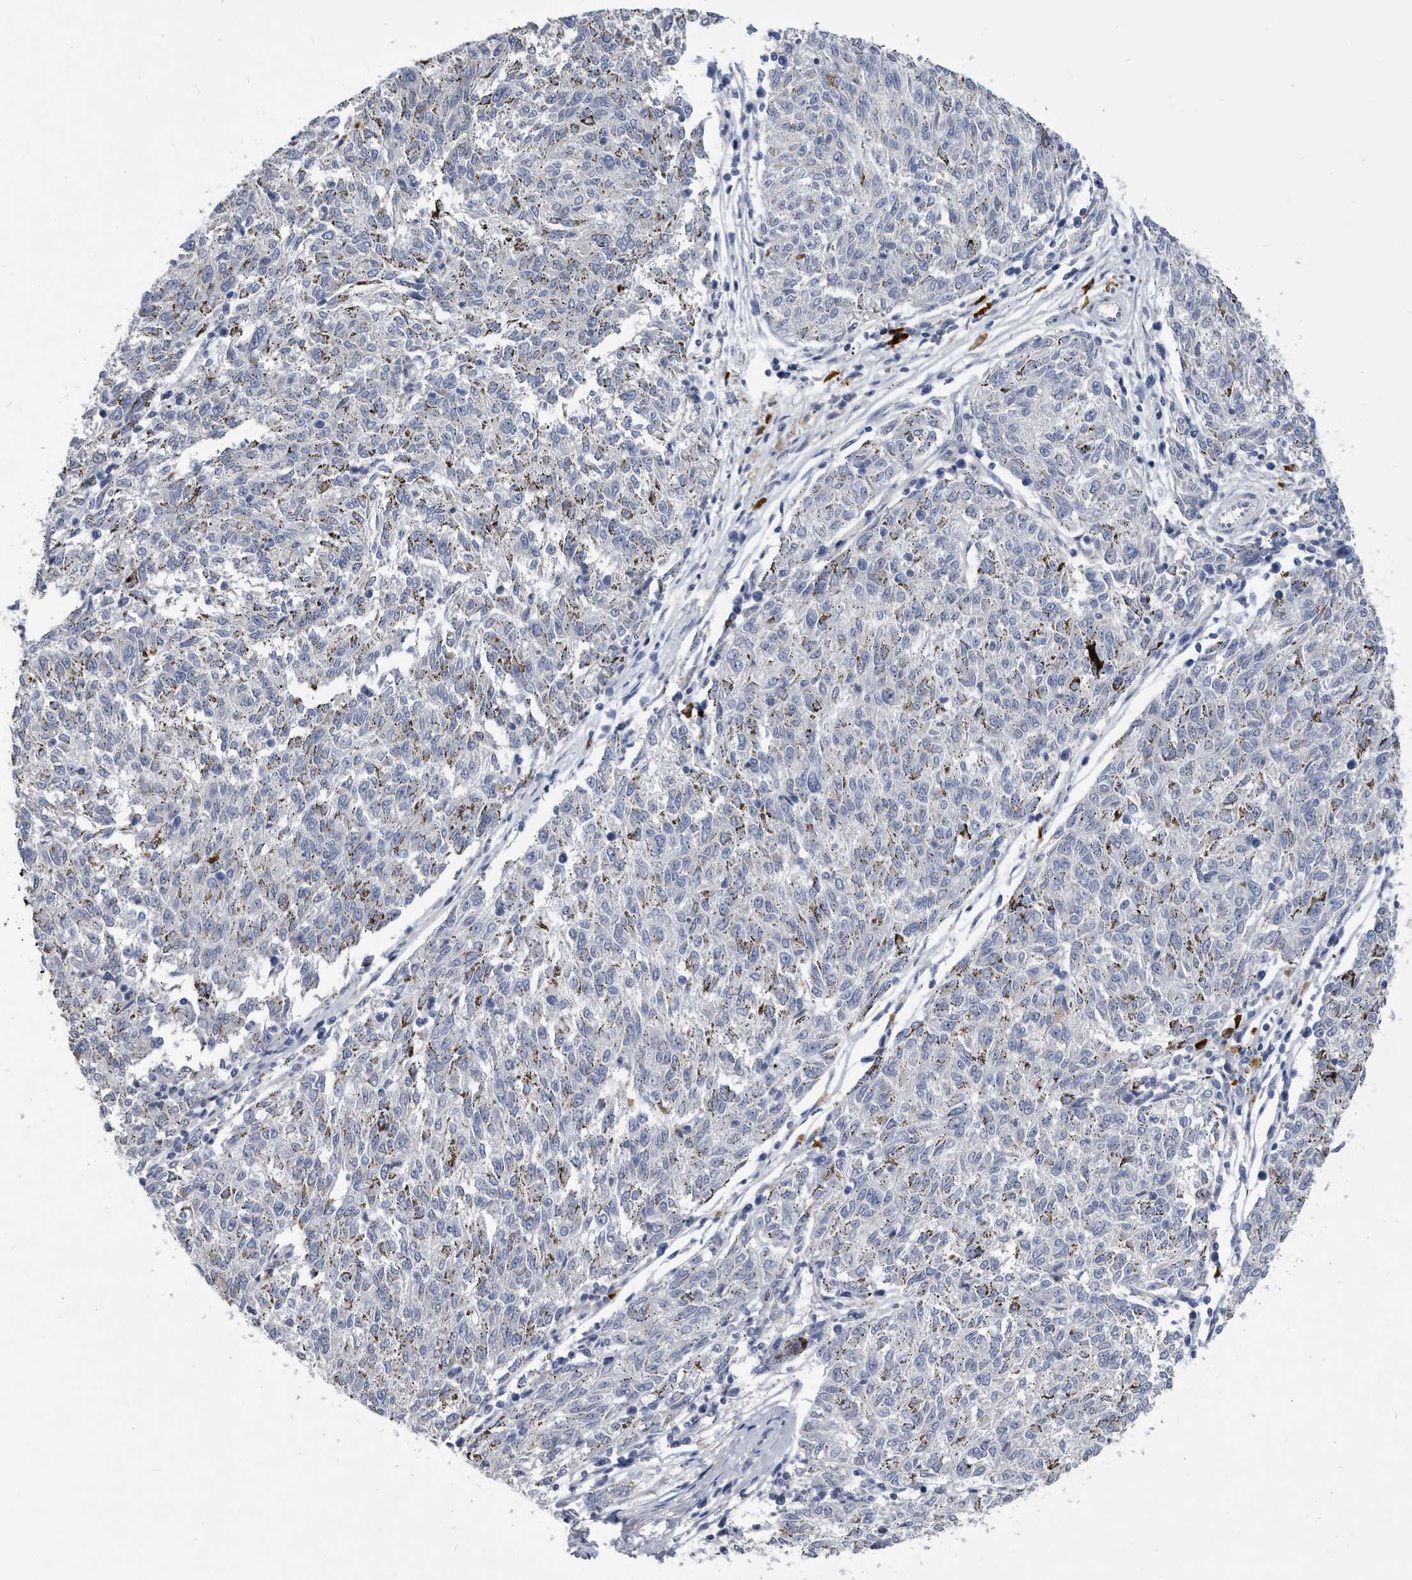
{"staining": {"intensity": "negative", "quantity": "none", "location": "none"}, "tissue": "melanoma", "cell_type": "Tumor cells", "image_type": "cancer", "snomed": [{"axis": "morphology", "description": "Malignant melanoma, NOS"}, {"axis": "topography", "description": "Skin"}], "caption": "Immunohistochemistry (IHC) photomicrograph of neoplastic tissue: human melanoma stained with DAB displays no significant protein staining in tumor cells.", "gene": "BTBD6", "patient": {"sex": "female", "age": 72}}